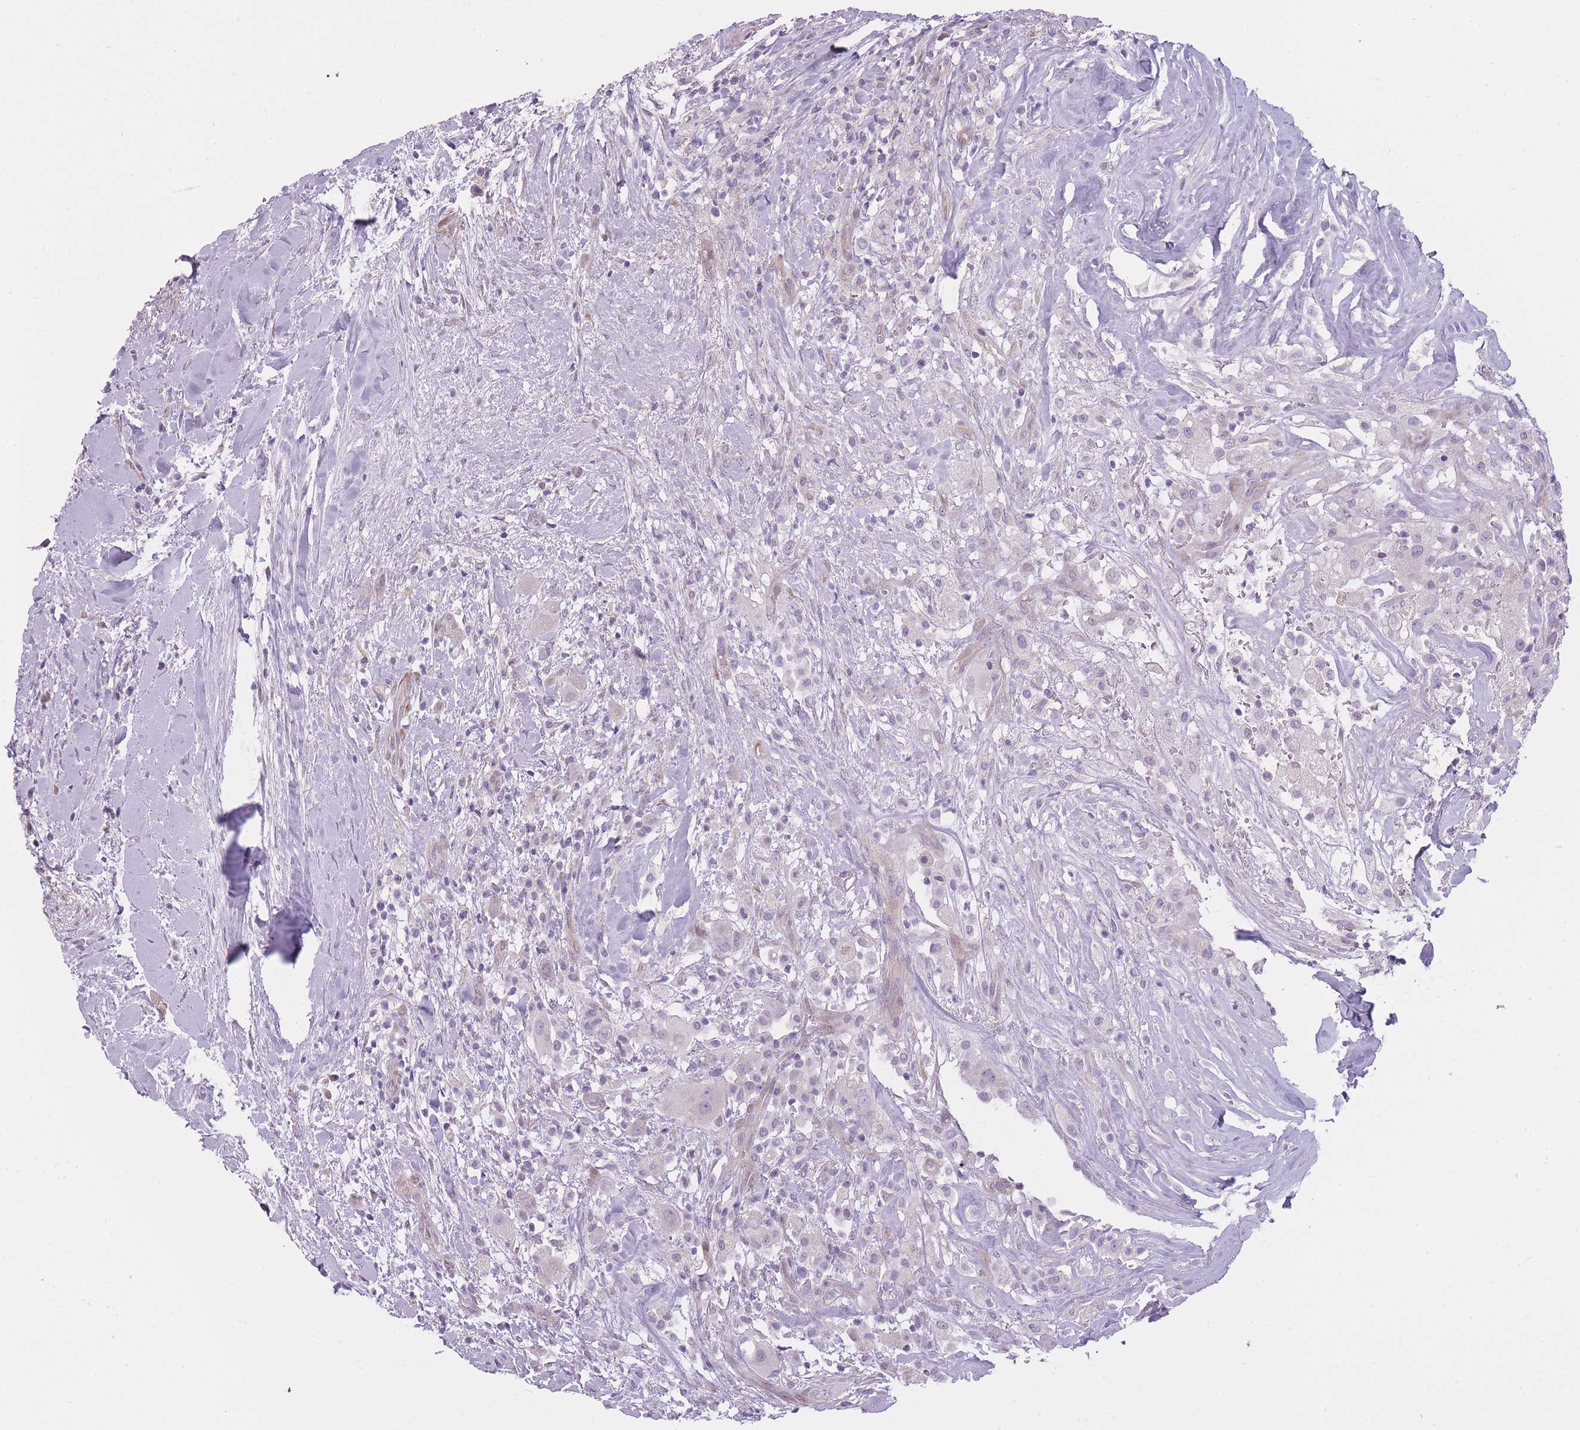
{"staining": {"intensity": "negative", "quantity": "none", "location": "none"}, "tissue": "thyroid cancer", "cell_type": "Tumor cells", "image_type": "cancer", "snomed": [{"axis": "morphology", "description": "Normal tissue, NOS"}, {"axis": "morphology", "description": "Papillary adenocarcinoma, NOS"}, {"axis": "topography", "description": "Thyroid gland"}], "caption": "Image shows no significant protein expression in tumor cells of thyroid cancer. The staining was performed using DAB (3,3'-diaminobenzidine) to visualize the protein expression in brown, while the nuclei were stained in blue with hematoxylin (Magnification: 20x).", "gene": "PGRMC2", "patient": {"sex": "female", "age": 59}}